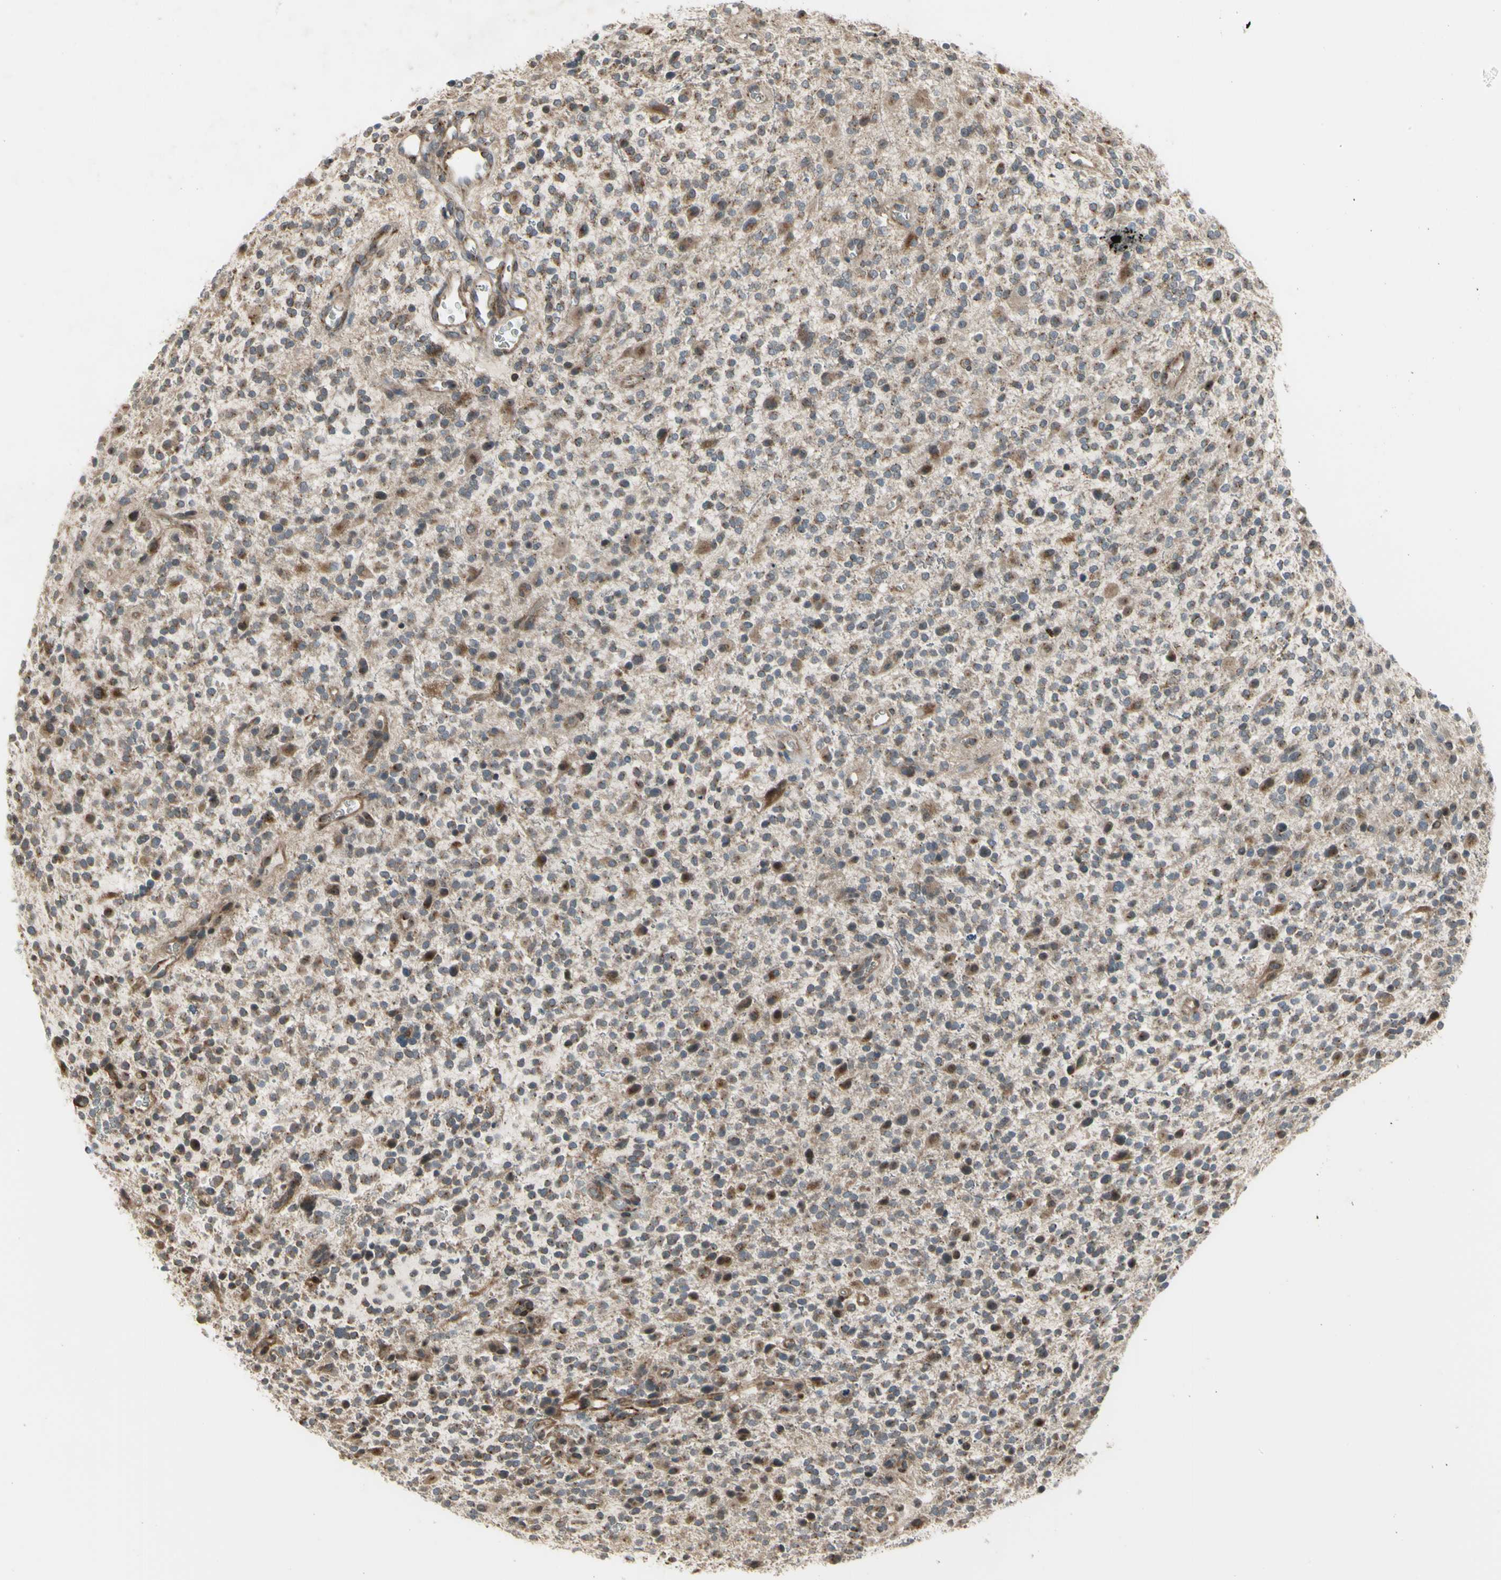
{"staining": {"intensity": "moderate", "quantity": ">75%", "location": "cytoplasmic/membranous"}, "tissue": "glioma", "cell_type": "Tumor cells", "image_type": "cancer", "snomed": [{"axis": "morphology", "description": "Glioma, malignant, High grade"}, {"axis": "topography", "description": "Brain"}], "caption": "IHC micrograph of human malignant glioma (high-grade) stained for a protein (brown), which demonstrates medium levels of moderate cytoplasmic/membranous expression in about >75% of tumor cells.", "gene": "SLC39A9", "patient": {"sex": "male", "age": 48}}